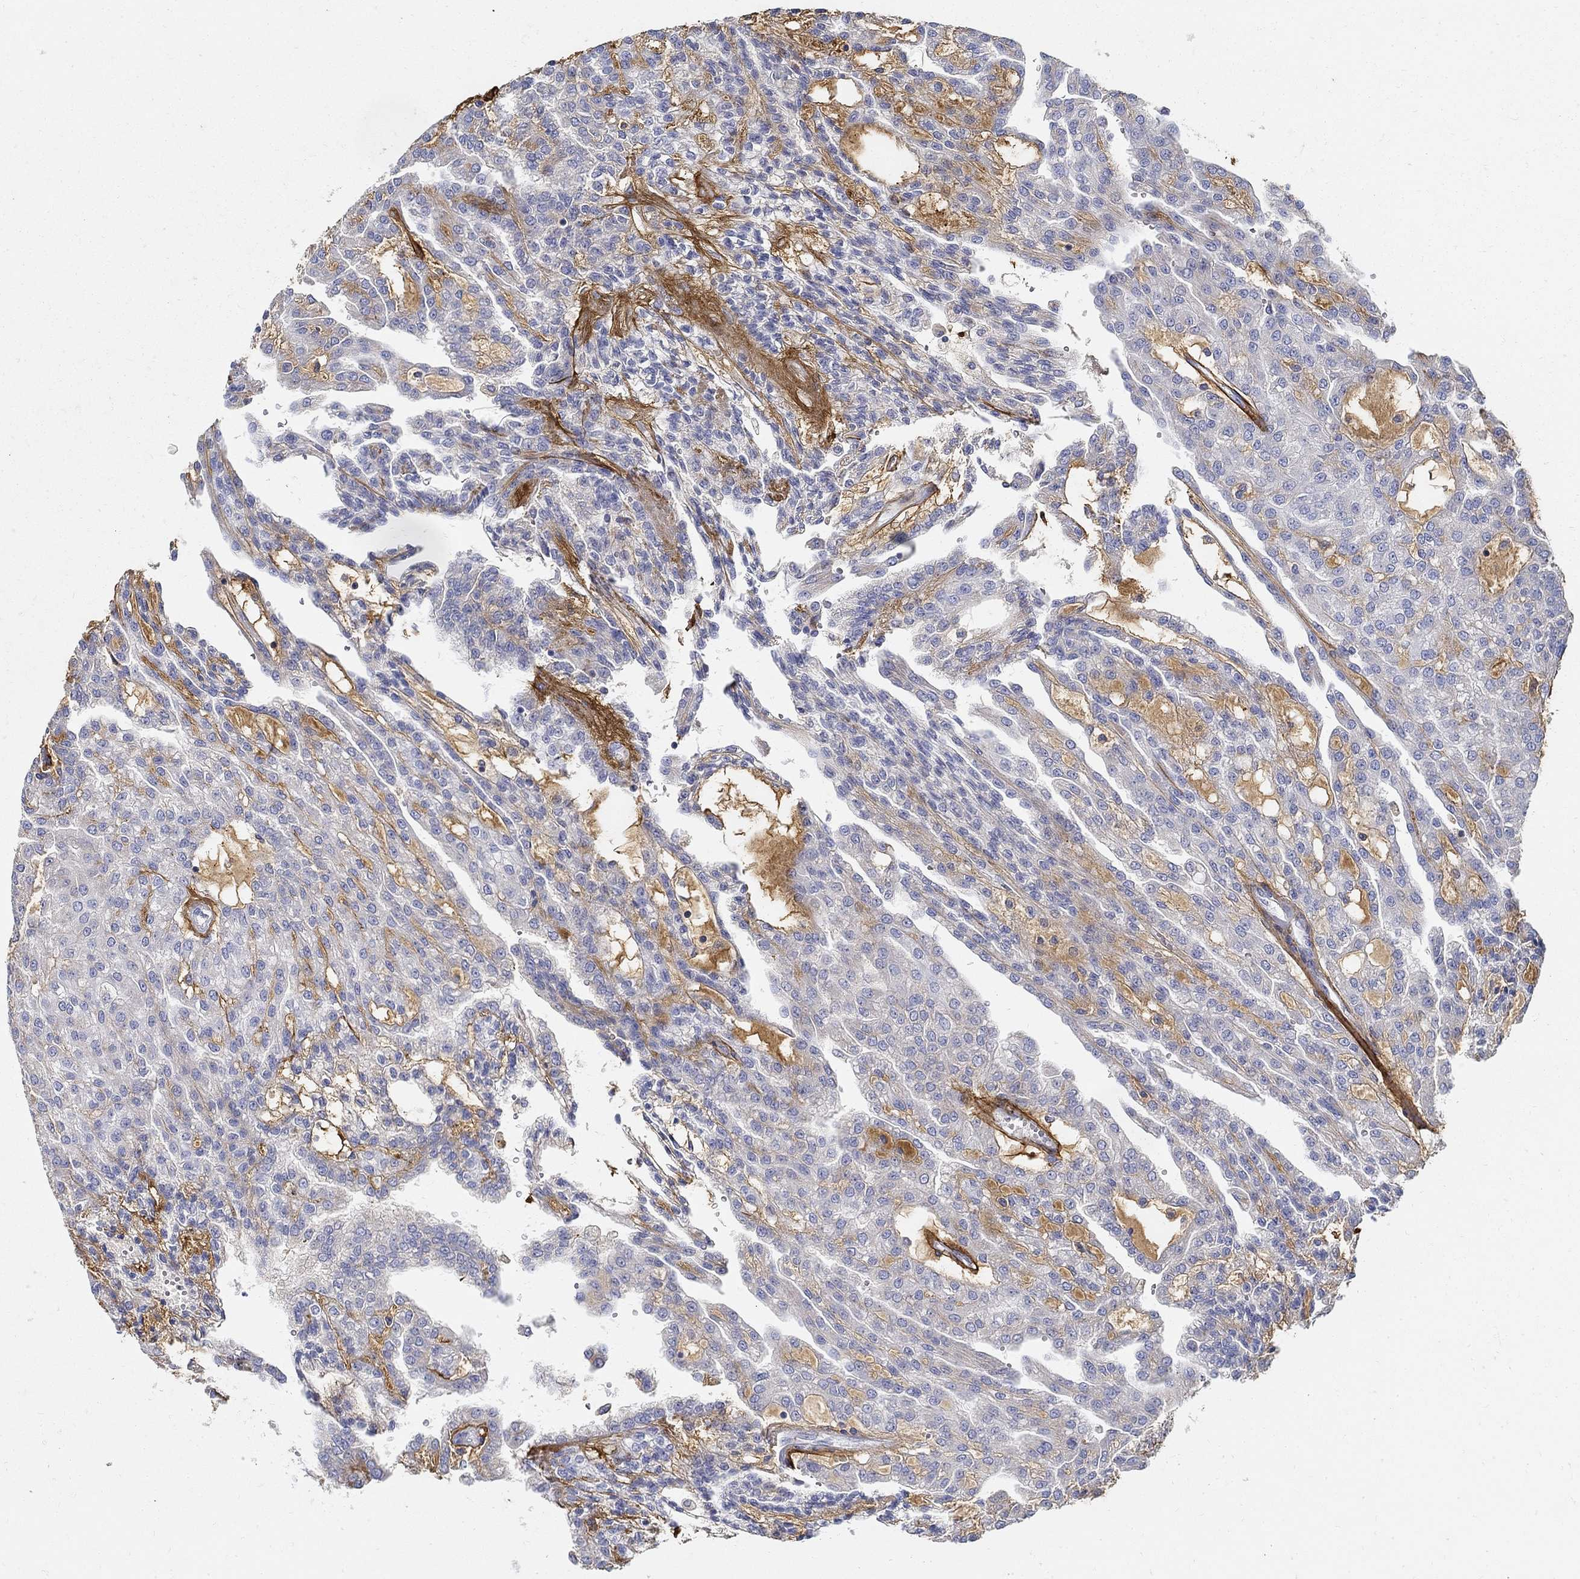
{"staining": {"intensity": "negative", "quantity": "none", "location": "none"}, "tissue": "renal cancer", "cell_type": "Tumor cells", "image_type": "cancer", "snomed": [{"axis": "morphology", "description": "Adenocarcinoma, NOS"}, {"axis": "topography", "description": "Kidney"}], "caption": "Tumor cells show no significant protein staining in renal cancer (adenocarcinoma).", "gene": "TGFBI", "patient": {"sex": "male", "age": 63}}